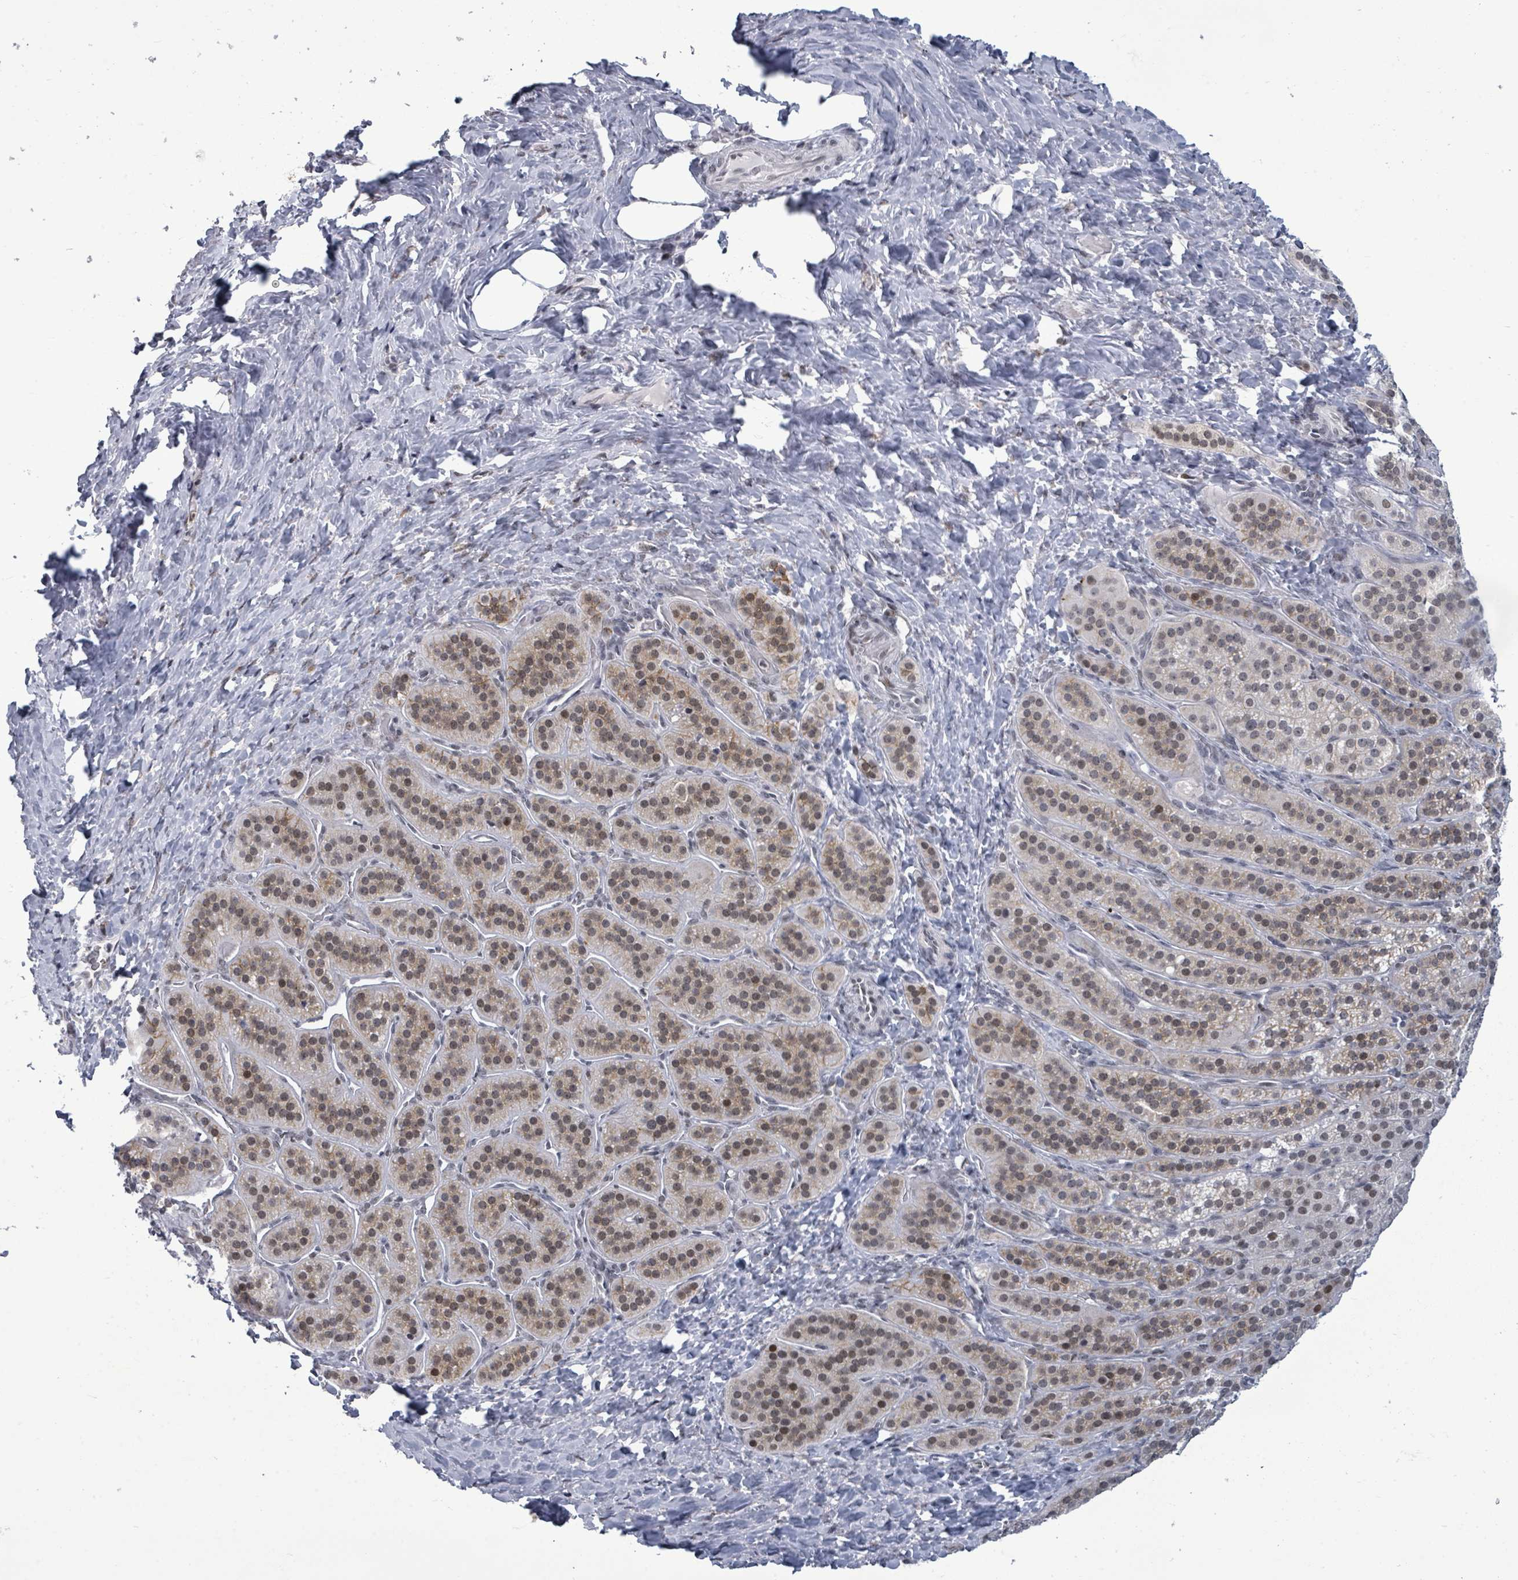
{"staining": {"intensity": "weak", "quantity": "25%-75%", "location": "cytoplasmic/membranous,nuclear"}, "tissue": "adrenal gland", "cell_type": "Glandular cells", "image_type": "normal", "snomed": [{"axis": "morphology", "description": "Normal tissue, NOS"}, {"axis": "topography", "description": "Adrenal gland"}], "caption": "DAB (3,3'-diaminobenzidine) immunohistochemical staining of unremarkable human adrenal gland demonstrates weak cytoplasmic/membranous,nuclear protein staining in about 25%-75% of glandular cells. Using DAB (brown) and hematoxylin (blue) stains, captured at high magnification using brightfield microscopy.", "gene": "BIVM", "patient": {"sex": "female", "age": 41}}